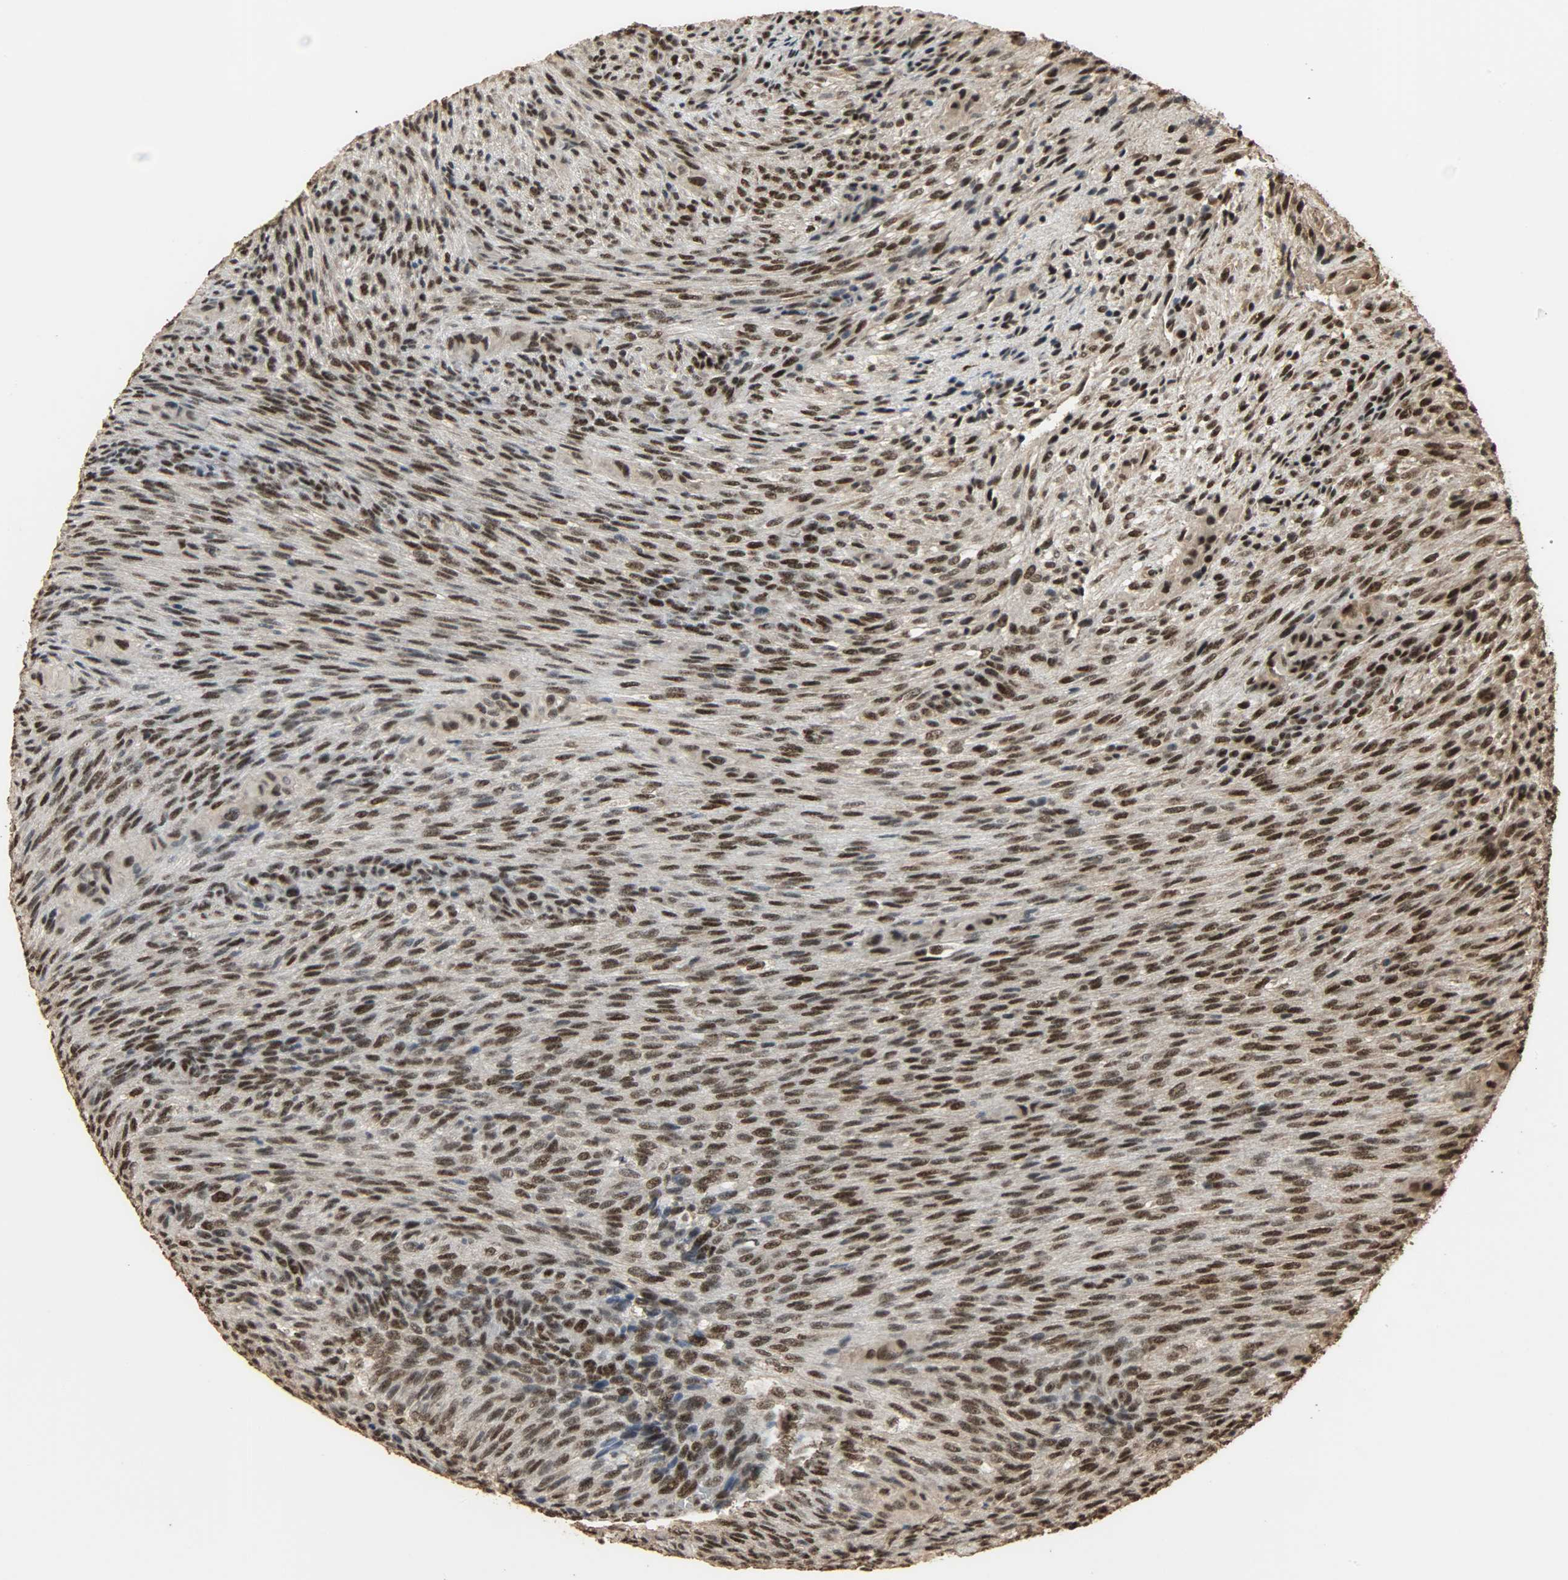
{"staining": {"intensity": "strong", "quantity": ">75%", "location": "cytoplasmic/membranous,nuclear"}, "tissue": "glioma", "cell_type": "Tumor cells", "image_type": "cancer", "snomed": [{"axis": "morphology", "description": "Glioma, malignant, High grade"}, {"axis": "topography", "description": "Cerebral cortex"}], "caption": "A high-resolution histopathology image shows IHC staining of glioma, which exhibits strong cytoplasmic/membranous and nuclear expression in approximately >75% of tumor cells. (IHC, brightfield microscopy, high magnification).", "gene": "CCNT2", "patient": {"sex": "female", "age": 55}}